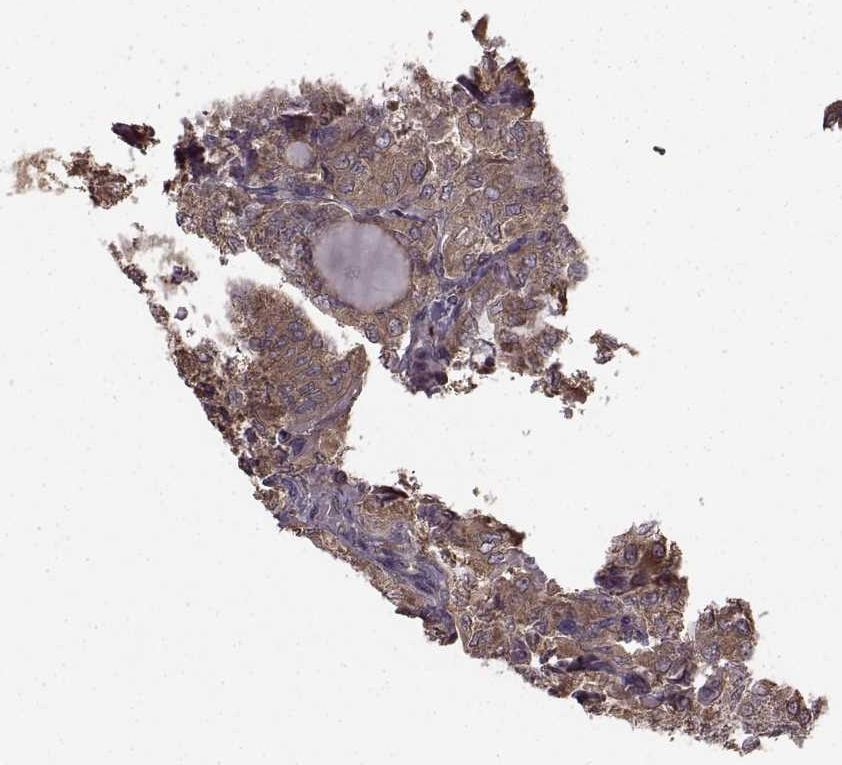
{"staining": {"intensity": "moderate", "quantity": ">75%", "location": "cytoplasmic/membranous"}, "tissue": "thyroid cancer", "cell_type": "Tumor cells", "image_type": "cancer", "snomed": [{"axis": "morphology", "description": "Papillary adenocarcinoma, NOS"}, {"axis": "topography", "description": "Thyroid gland"}], "caption": "Papillary adenocarcinoma (thyroid) stained for a protein (brown) reveals moderate cytoplasmic/membranous positive staining in about >75% of tumor cells.", "gene": "NME1-NME2", "patient": {"sex": "male", "age": 20}}